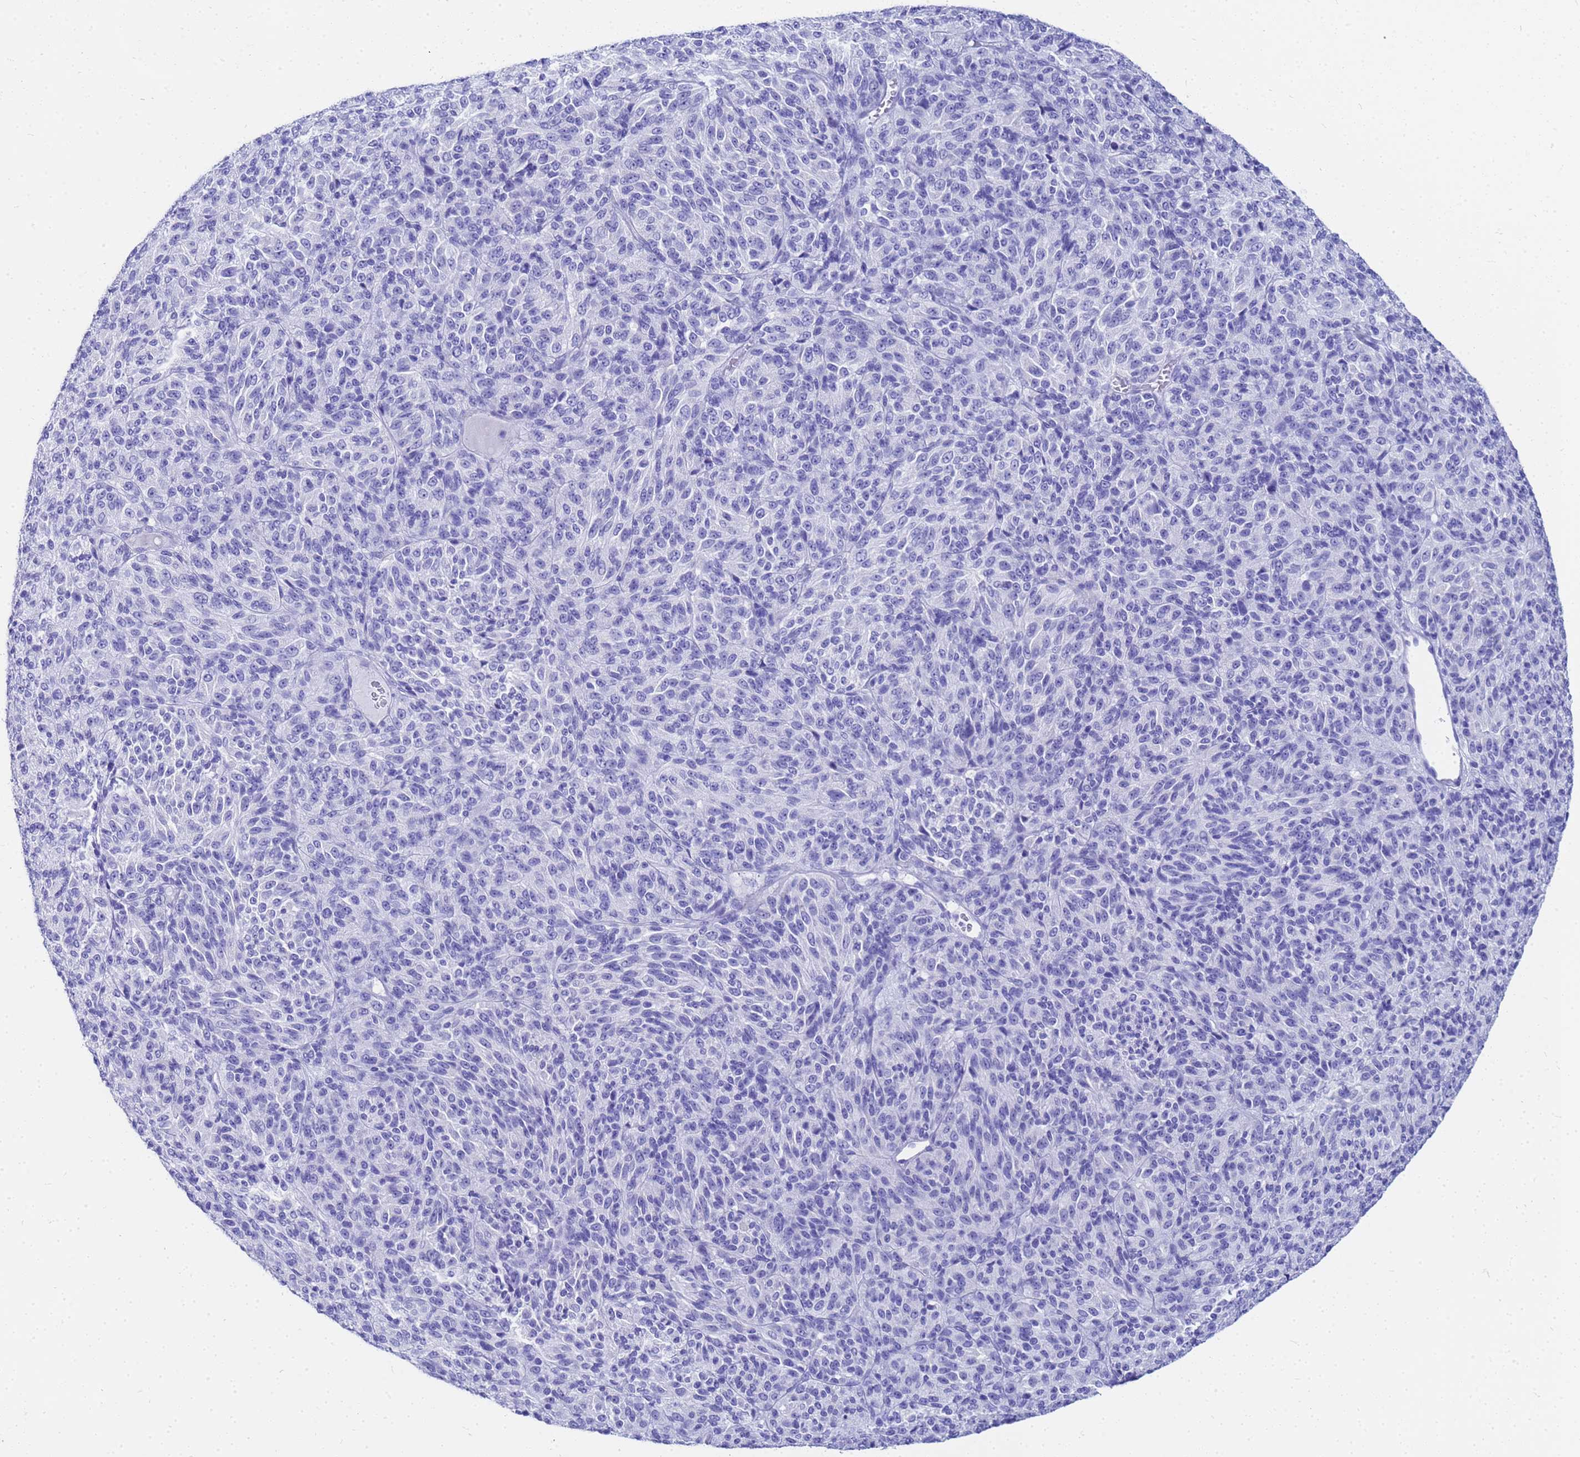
{"staining": {"intensity": "negative", "quantity": "none", "location": "none"}, "tissue": "melanoma", "cell_type": "Tumor cells", "image_type": "cancer", "snomed": [{"axis": "morphology", "description": "Malignant melanoma, Metastatic site"}, {"axis": "topography", "description": "Brain"}], "caption": "This is an immunohistochemistry (IHC) photomicrograph of melanoma. There is no staining in tumor cells.", "gene": "CKB", "patient": {"sex": "female", "age": 56}}